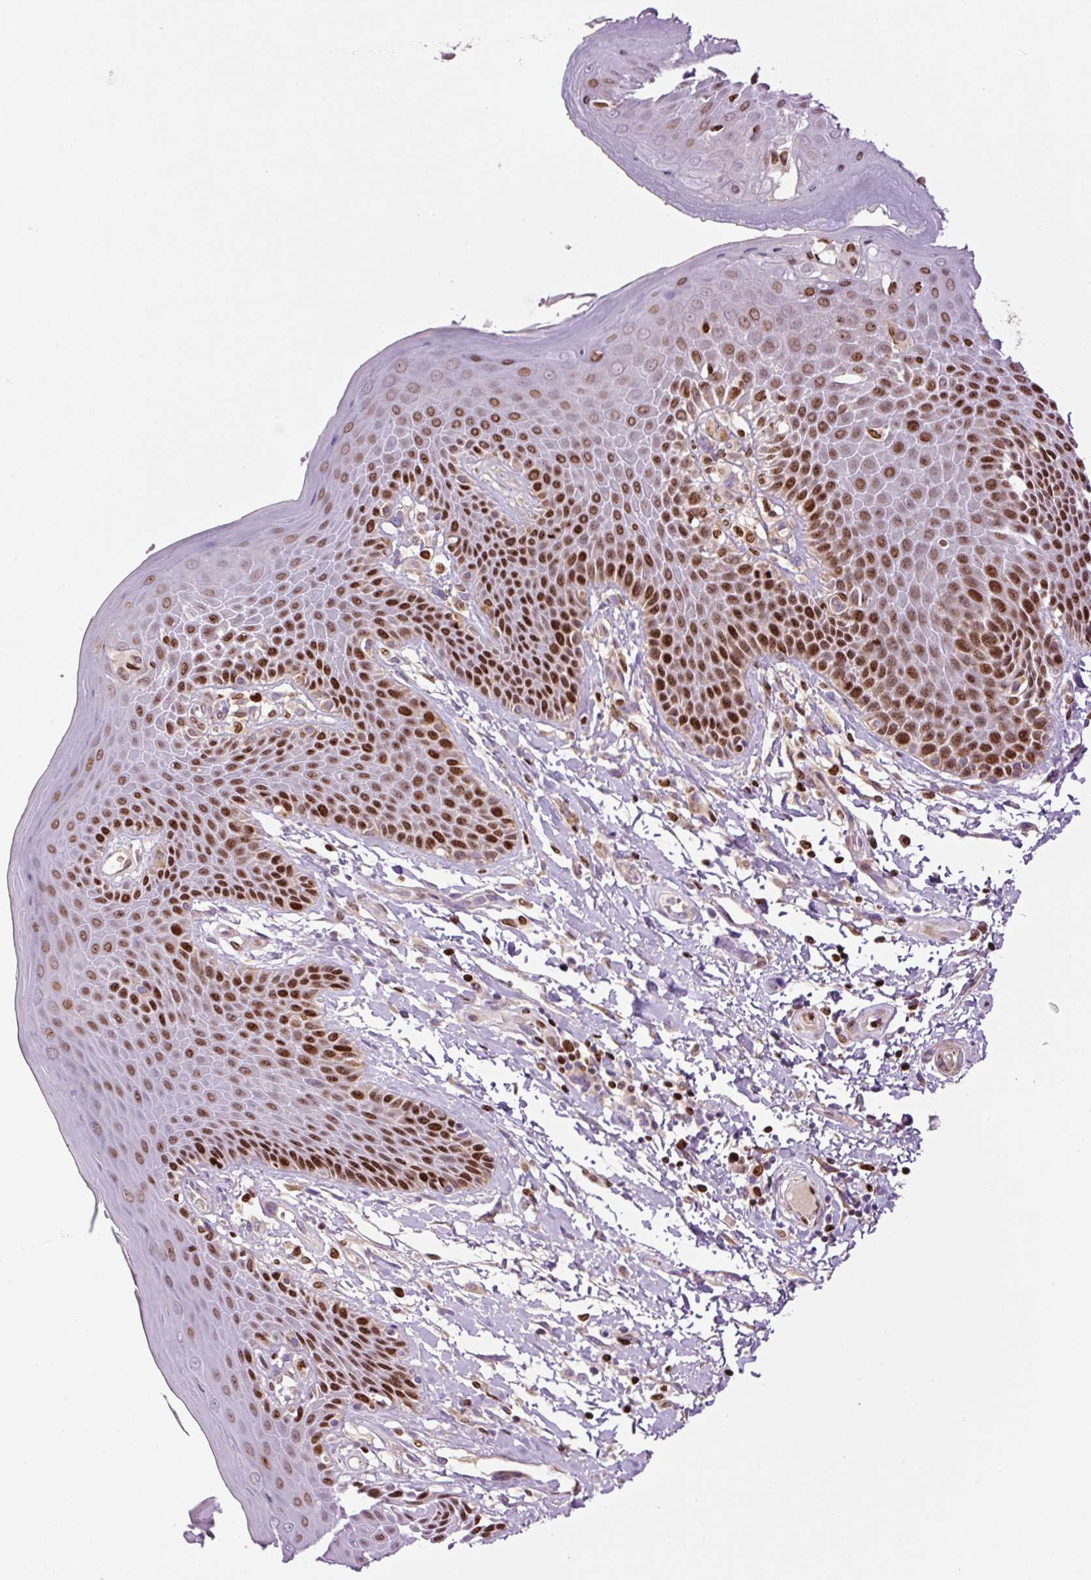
{"staining": {"intensity": "strong", "quantity": "25%-75%", "location": "nuclear"}, "tissue": "skin", "cell_type": "Epidermal cells", "image_type": "normal", "snomed": [{"axis": "morphology", "description": "Normal tissue, NOS"}, {"axis": "topography", "description": "Peripheral nerve tissue"}], "caption": "Brown immunohistochemical staining in benign human skin exhibits strong nuclear staining in approximately 25%-75% of epidermal cells. The staining is performed using DAB (3,3'-diaminobenzidine) brown chromogen to label protein expression. The nuclei are counter-stained blue using hematoxylin.", "gene": "TMEM8B", "patient": {"sex": "male", "age": 51}}